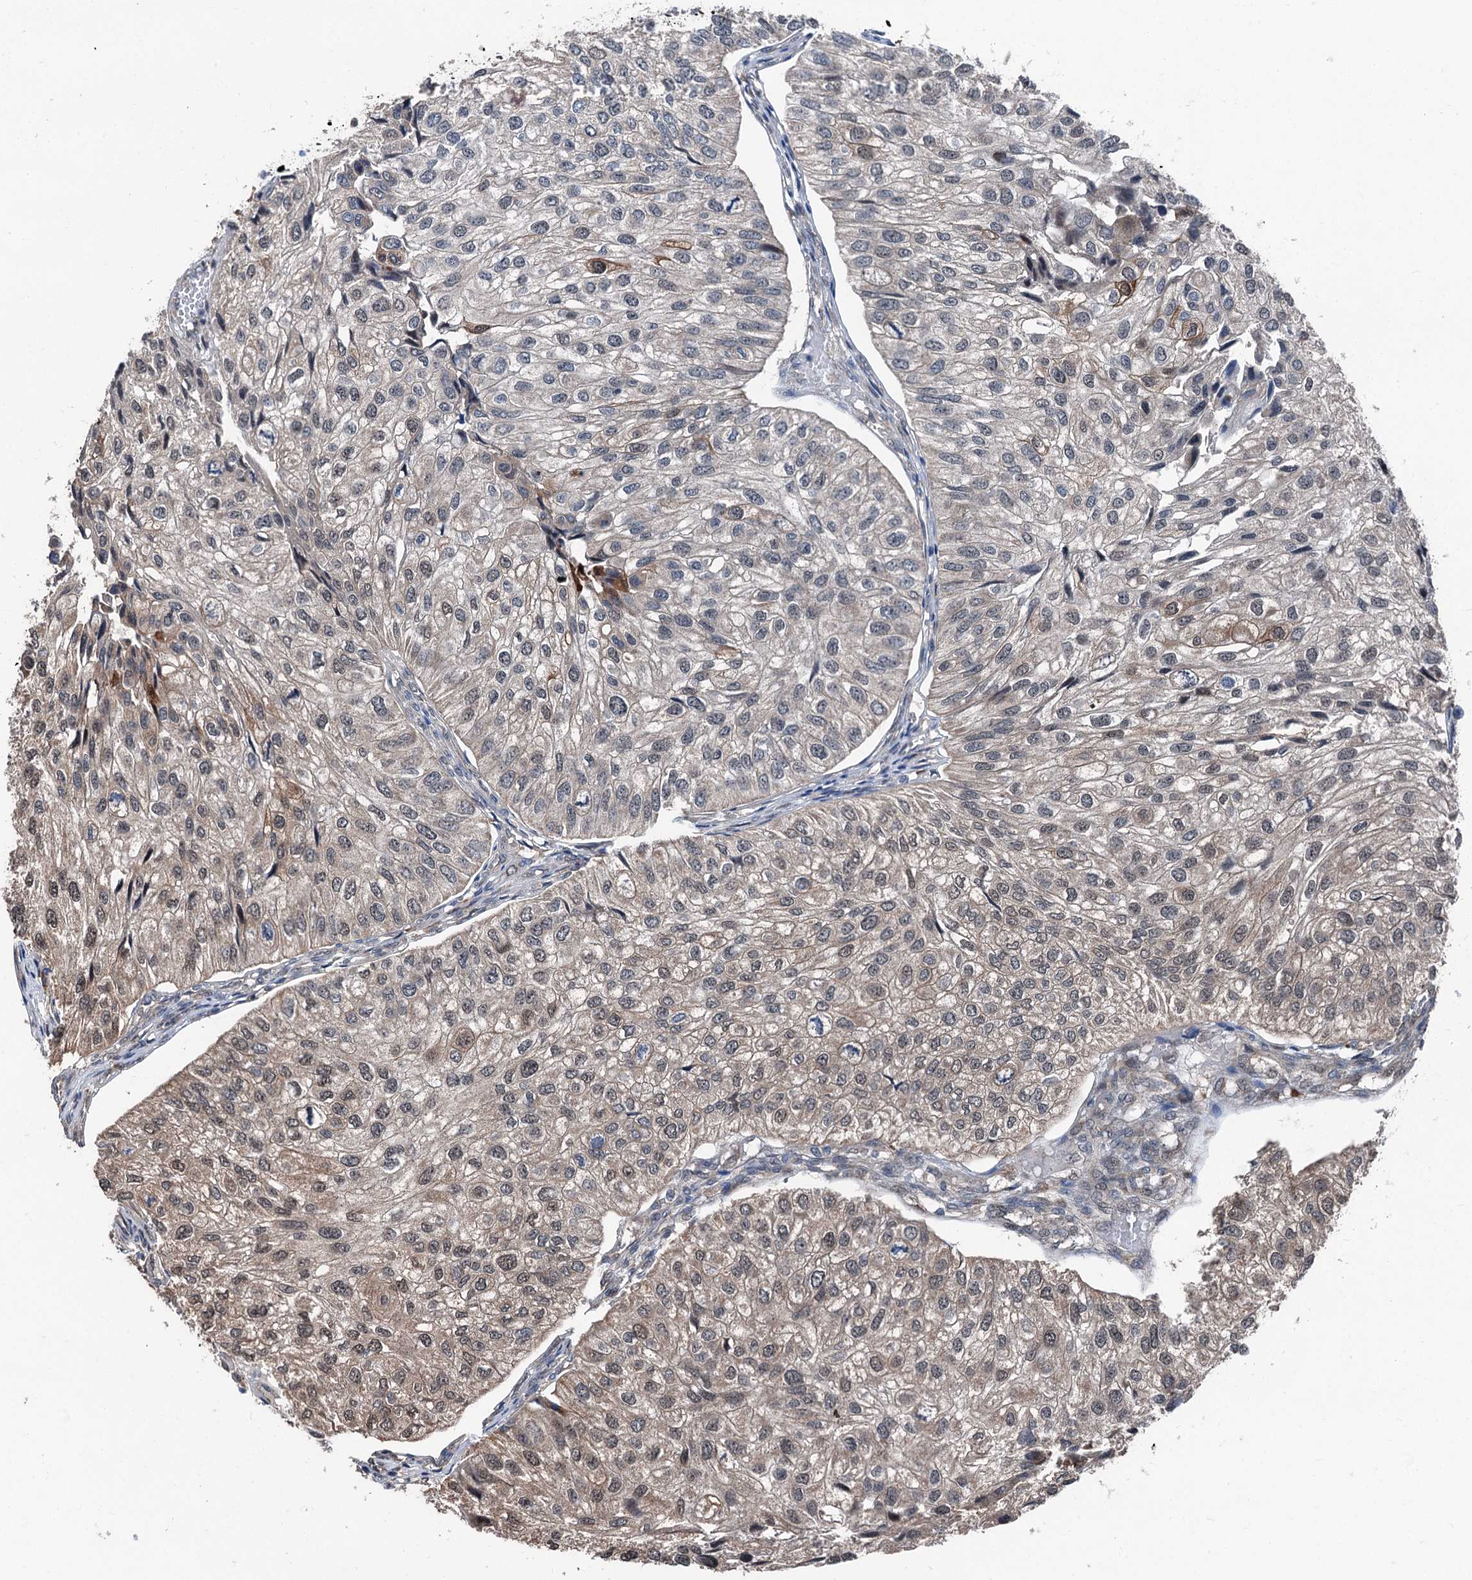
{"staining": {"intensity": "moderate", "quantity": "25%-75%", "location": "nuclear"}, "tissue": "urothelial cancer", "cell_type": "Tumor cells", "image_type": "cancer", "snomed": [{"axis": "morphology", "description": "Urothelial carcinoma, Low grade"}, {"axis": "topography", "description": "Urinary bladder"}], "caption": "DAB (3,3'-diaminobenzidine) immunohistochemical staining of human urothelial carcinoma (low-grade) displays moderate nuclear protein expression in about 25%-75% of tumor cells.", "gene": "PSMD13", "patient": {"sex": "female", "age": 89}}